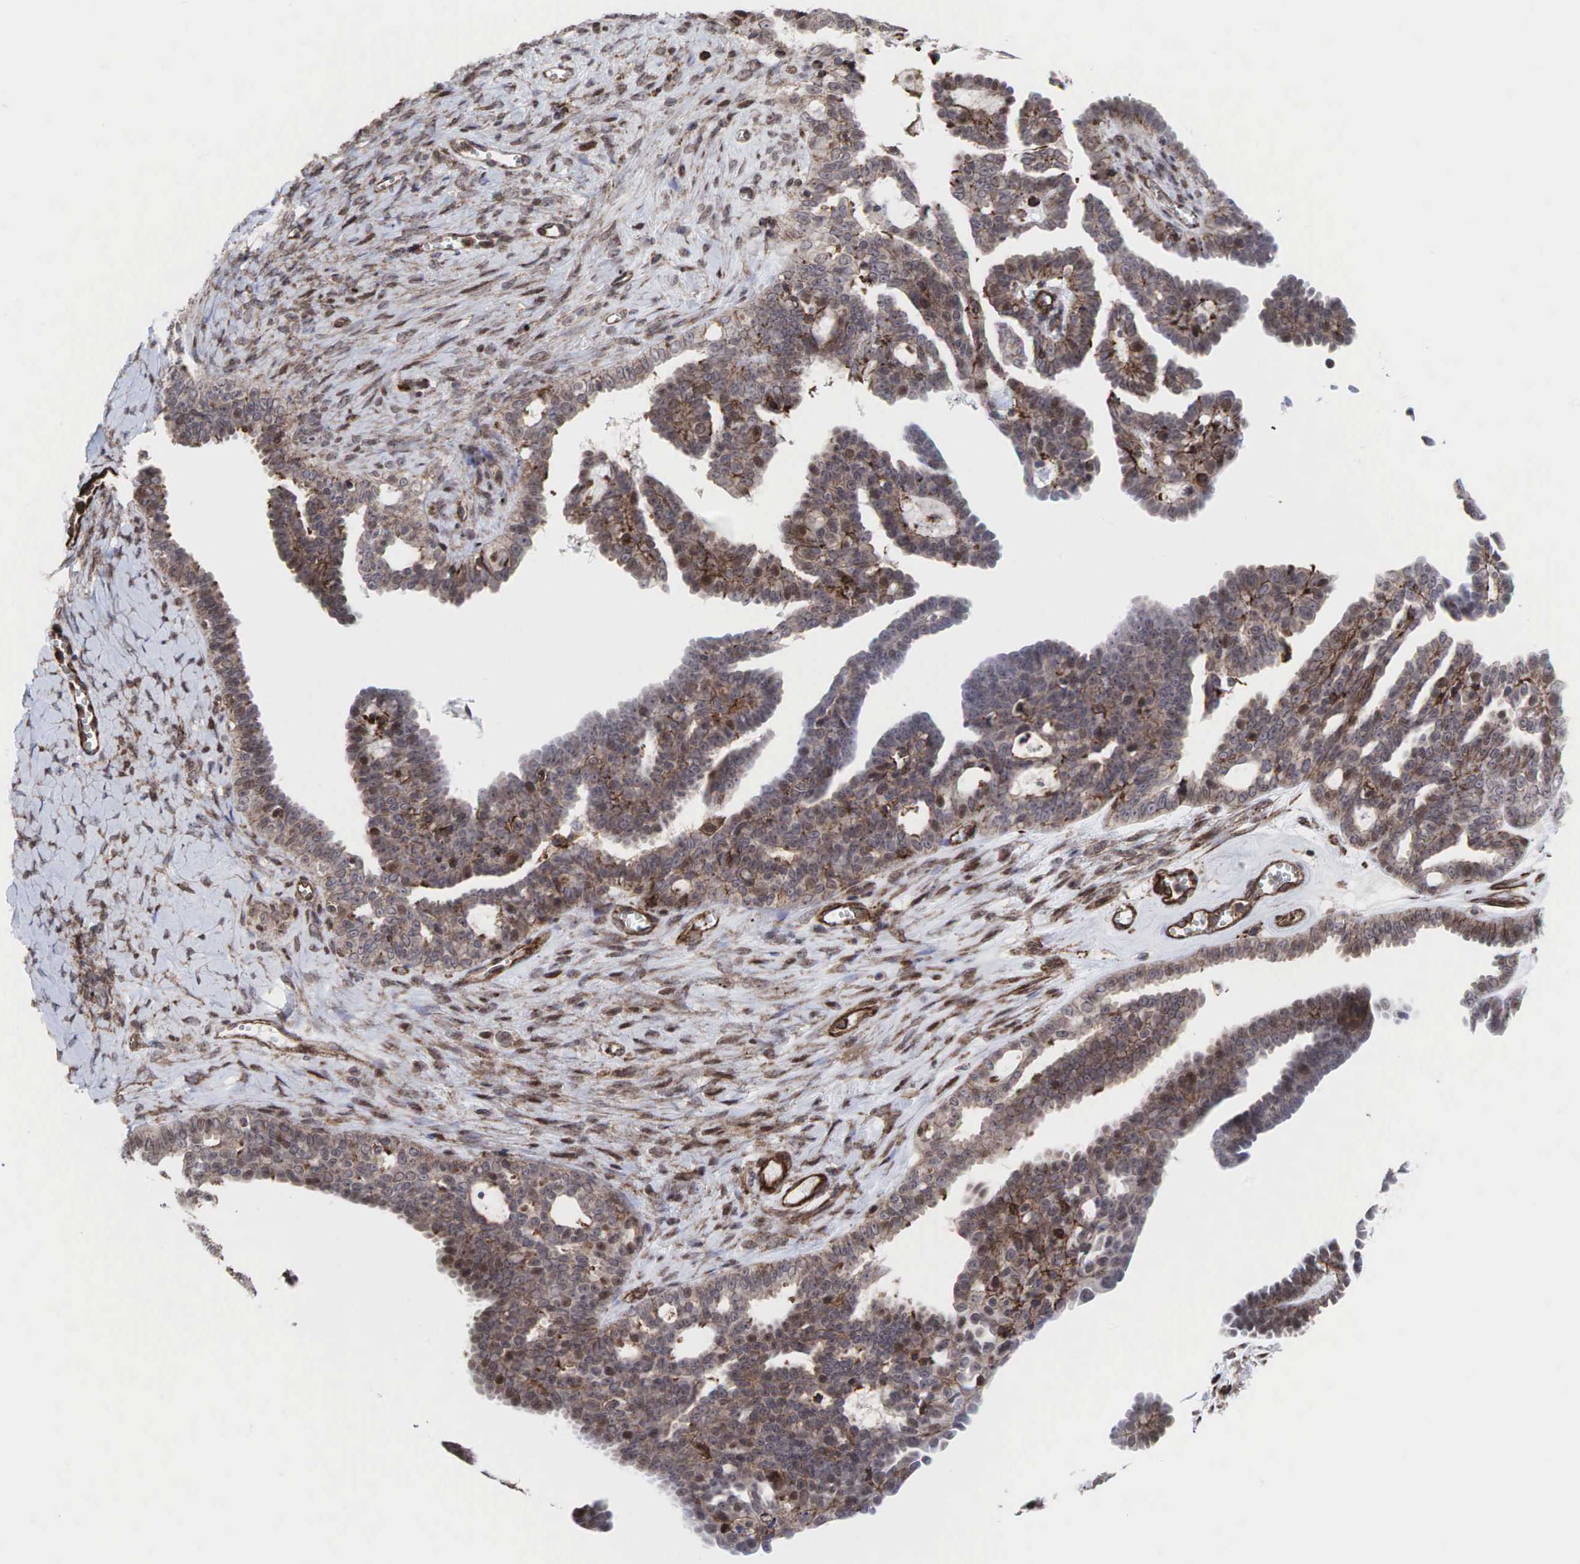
{"staining": {"intensity": "weak", "quantity": ">75%", "location": "cytoplasmic/membranous"}, "tissue": "ovarian cancer", "cell_type": "Tumor cells", "image_type": "cancer", "snomed": [{"axis": "morphology", "description": "Cystadenocarcinoma, serous, NOS"}, {"axis": "topography", "description": "Ovary"}], "caption": "A brown stain highlights weak cytoplasmic/membranous positivity of a protein in serous cystadenocarcinoma (ovarian) tumor cells. The staining was performed using DAB, with brown indicating positive protein expression. Nuclei are stained blue with hematoxylin.", "gene": "GPRASP1", "patient": {"sex": "female", "age": 71}}